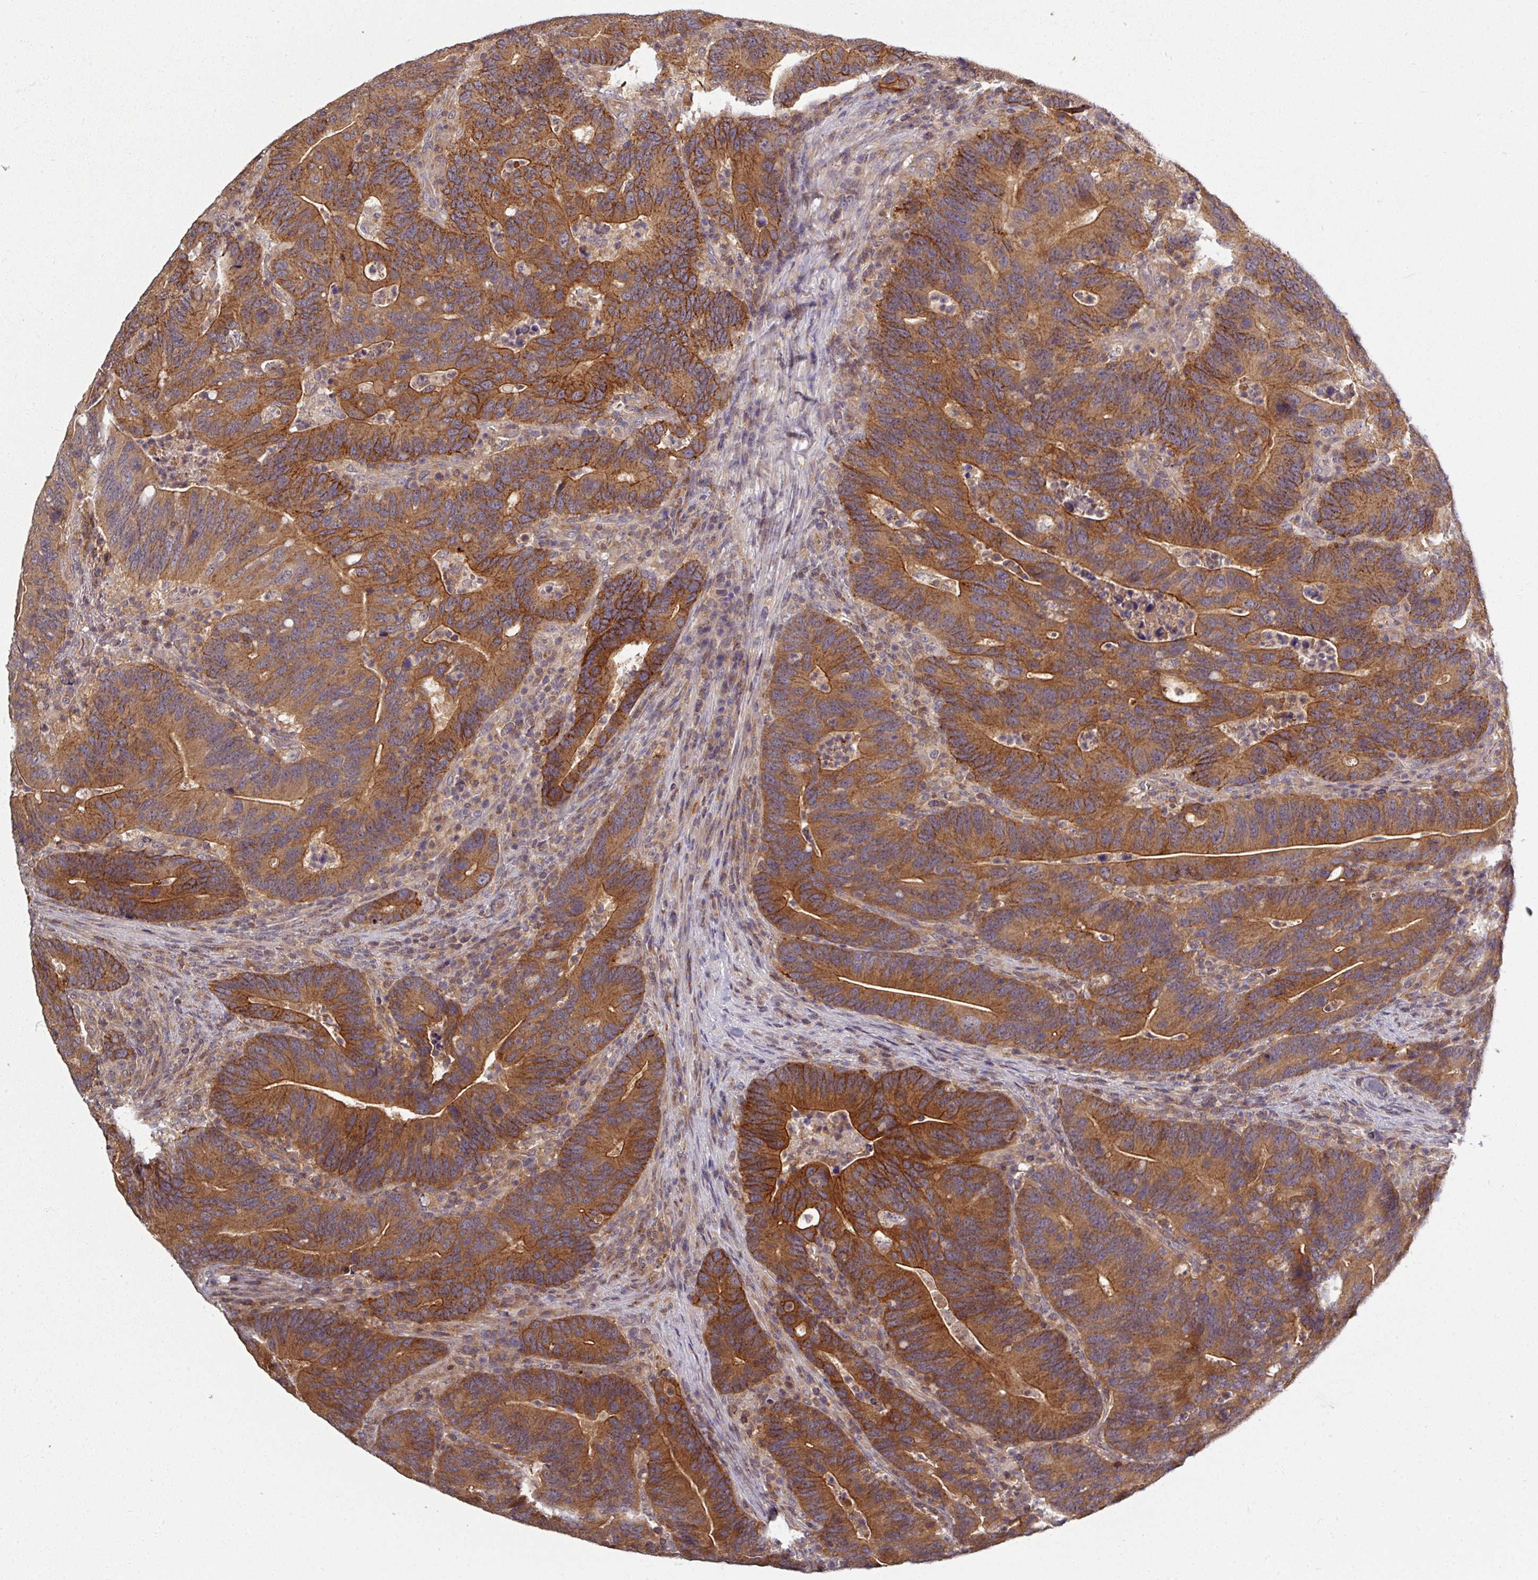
{"staining": {"intensity": "strong", "quantity": ">75%", "location": "cytoplasmic/membranous"}, "tissue": "colorectal cancer", "cell_type": "Tumor cells", "image_type": "cancer", "snomed": [{"axis": "morphology", "description": "Adenocarcinoma, NOS"}, {"axis": "topography", "description": "Colon"}], "caption": "Protein analysis of colorectal cancer tissue displays strong cytoplasmic/membranous staining in approximately >75% of tumor cells.", "gene": "TUSC3", "patient": {"sex": "female", "age": 66}}